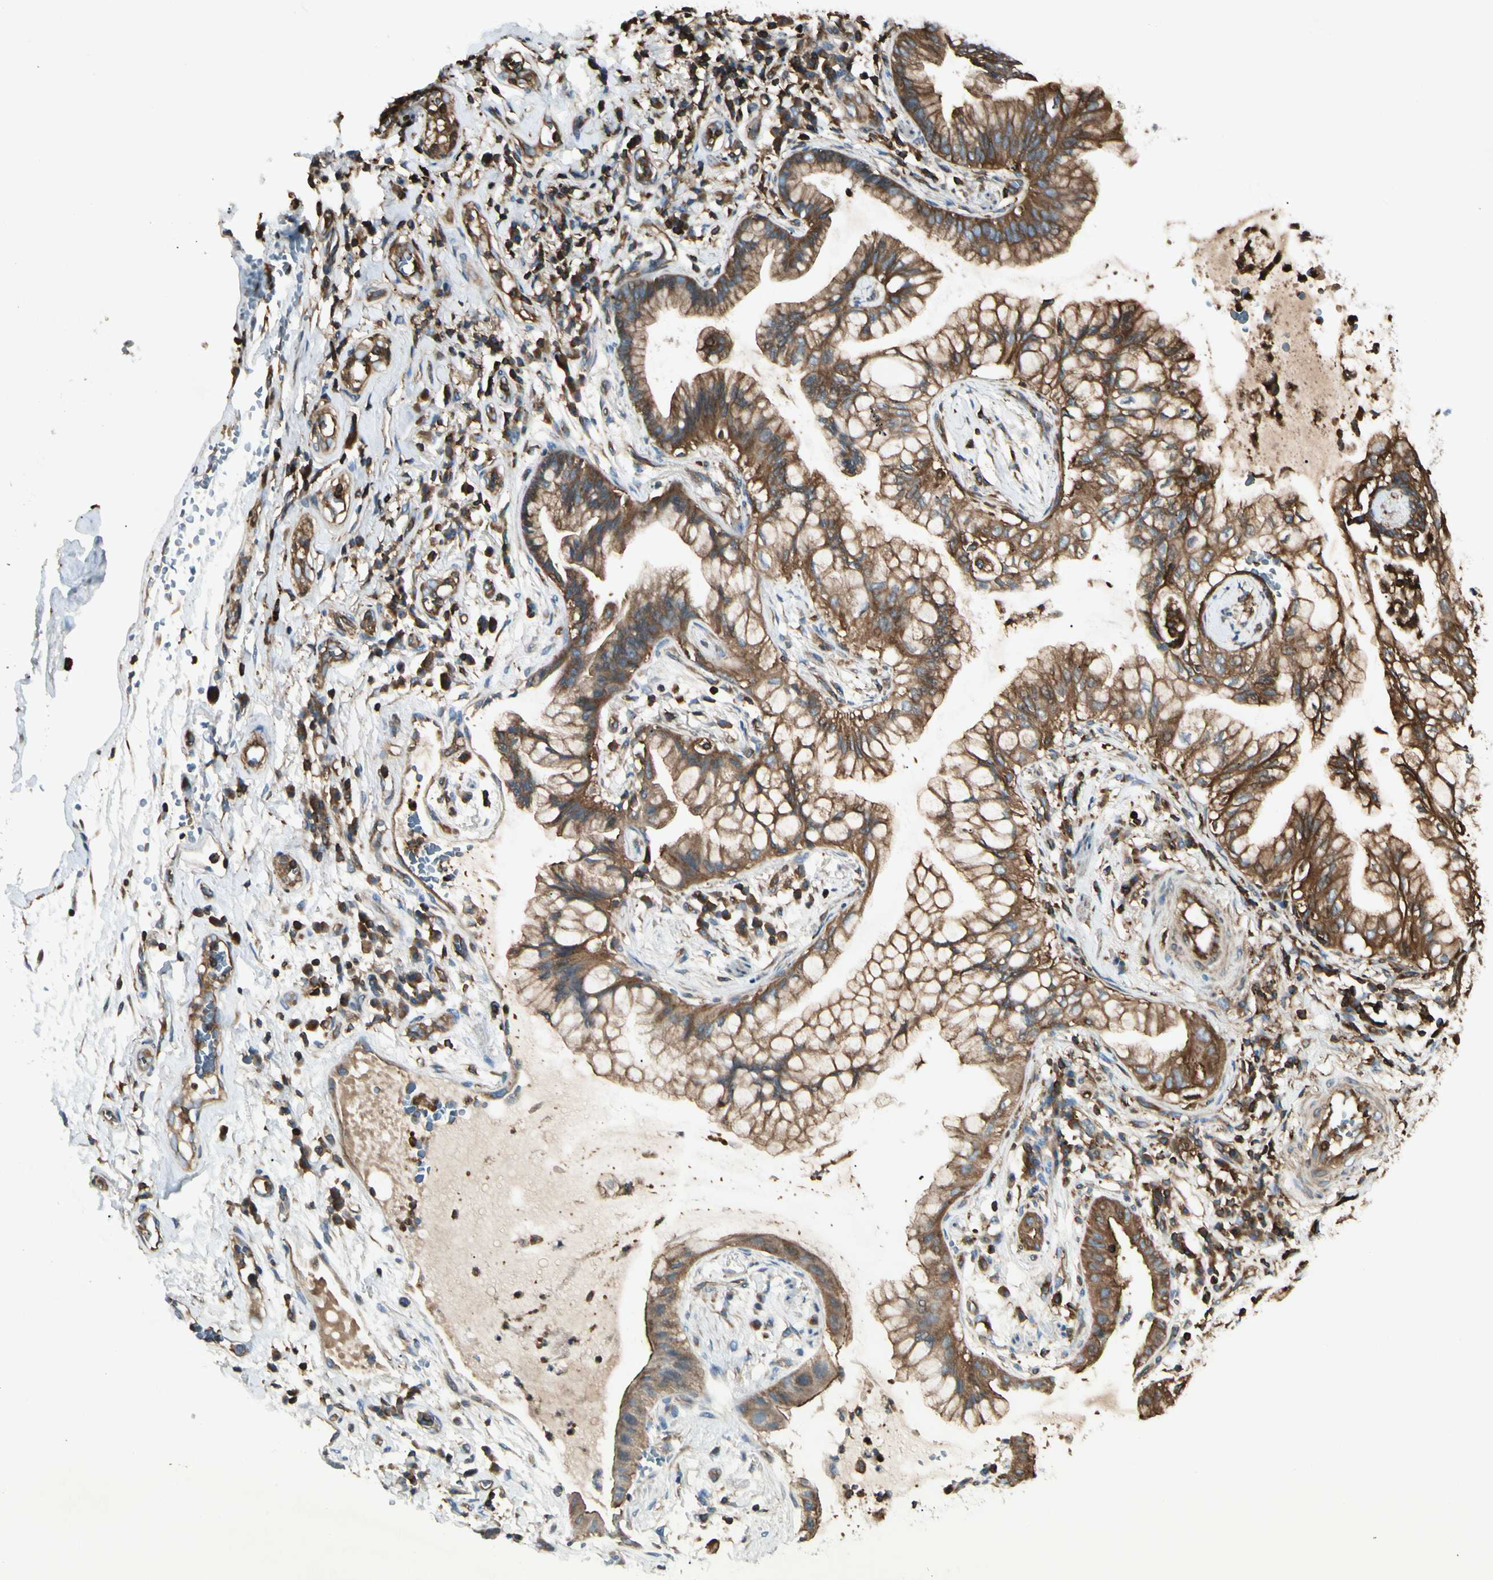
{"staining": {"intensity": "strong", "quantity": ">75%", "location": "cytoplasmic/membranous"}, "tissue": "lung cancer", "cell_type": "Tumor cells", "image_type": "cancer", "snomed": [{"axis": "morphology", "description": "Adenocarcinoma, NOS"}, {"axis": "topography", "description": "Lung"}], "caption": "Protein staining reveals strong cytoplasmic/membranous staining in about >75% of tumor cells in lung cancer (adenocarcinoma).", "gene": "ARPC2", "patient": {"sex": "female", "age": 70}}